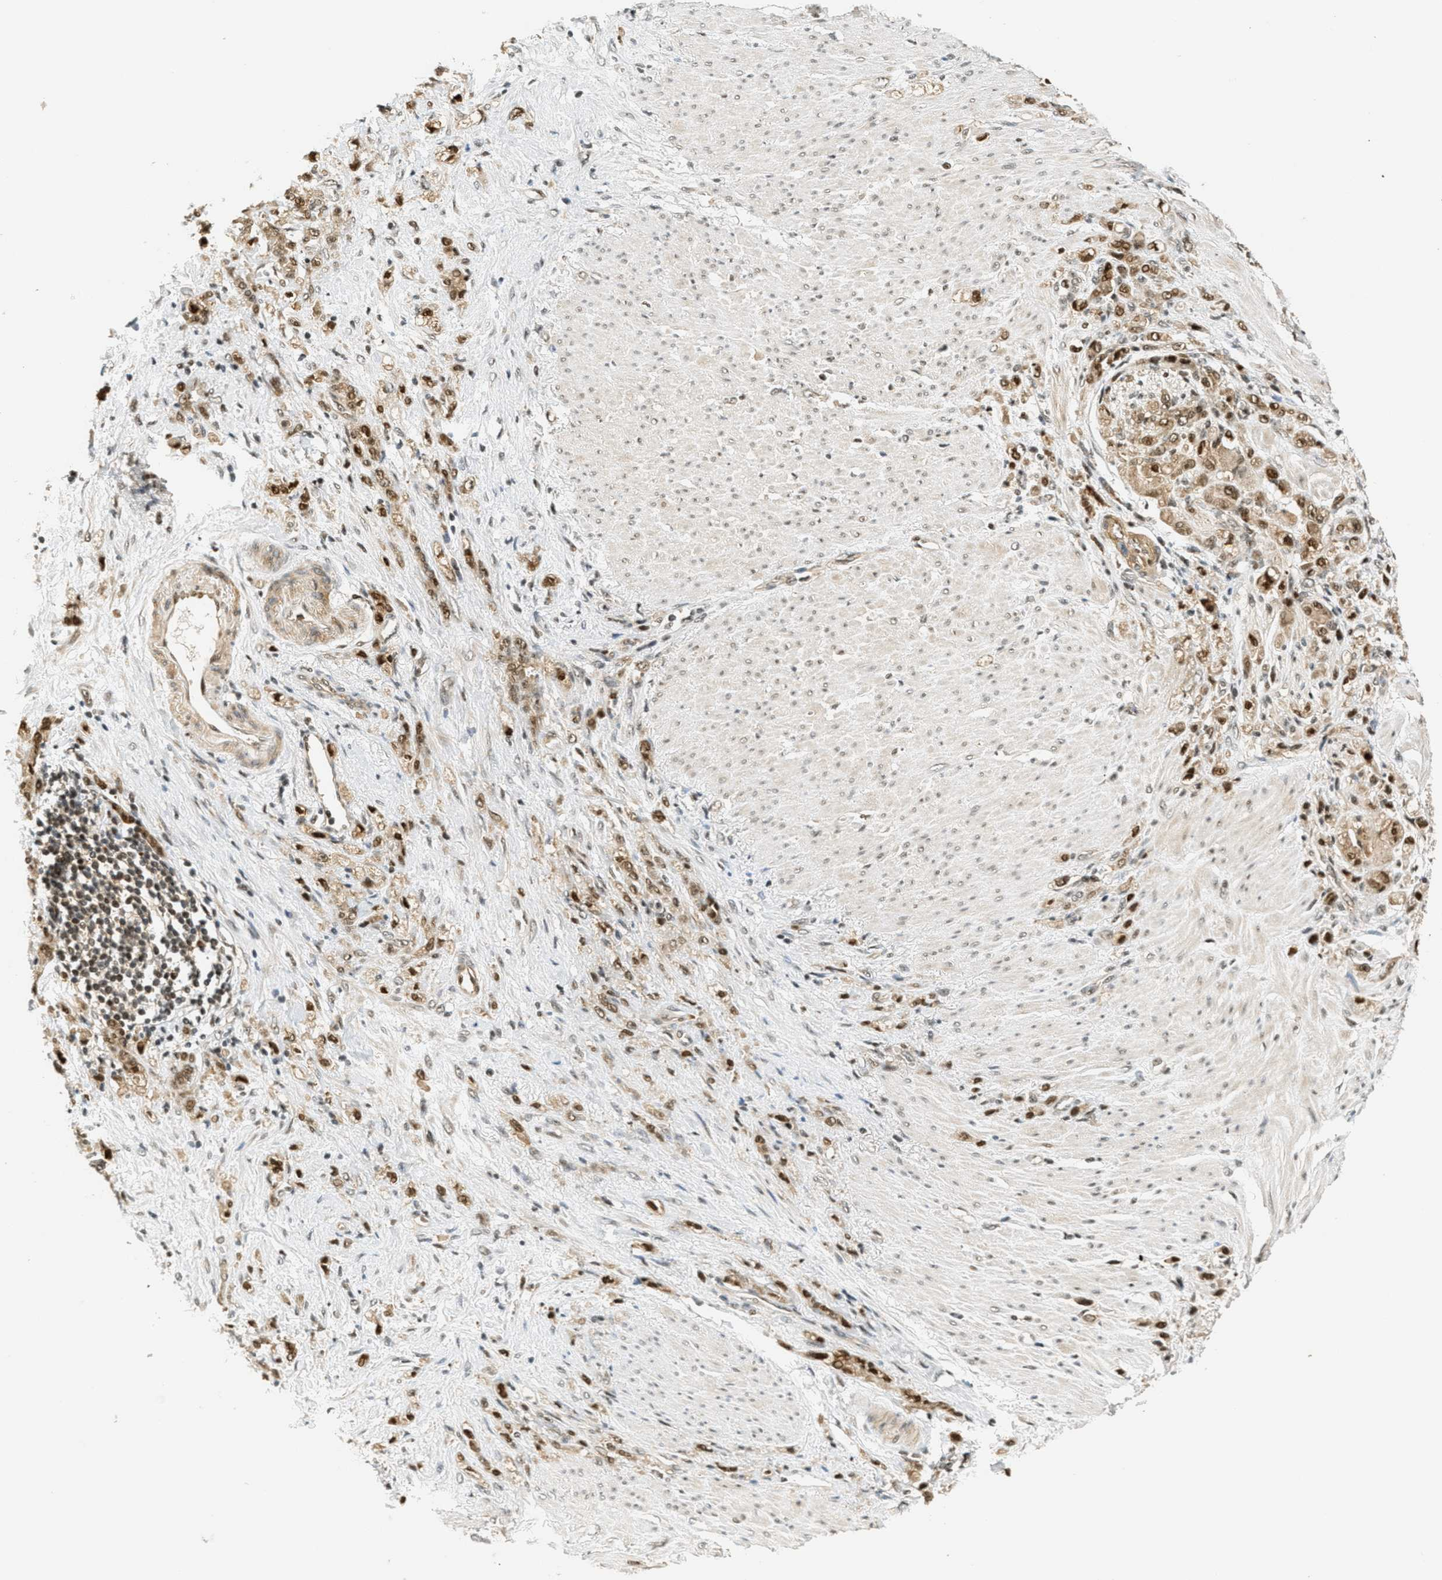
{"staining": {"intensity": "moderate", "quantity": ">75%", "location": "cytoplasmic/membranous,nuclear"}, "tissue": "stomach cancer", "cell_type": "Tumor cells", "image_type": "cancer", "snomed": [{"axis": "morphology", "description": "Adenocarcinoma, NOS"}, {"axis": "topography", "description": "Stomach"}], "caption": "Protein expression by IHC exhibits moderate cytoplasmic/membranous and nuclear staining in about >75% of tumor cells in stomach adenocarcinoma. Using DAB (brown) and hematoxylin (blue) stains, captured at high magnification using brightfield microscopy.", "gene": "FOXM1", "patient": {"sex": "male", "age": 82}}